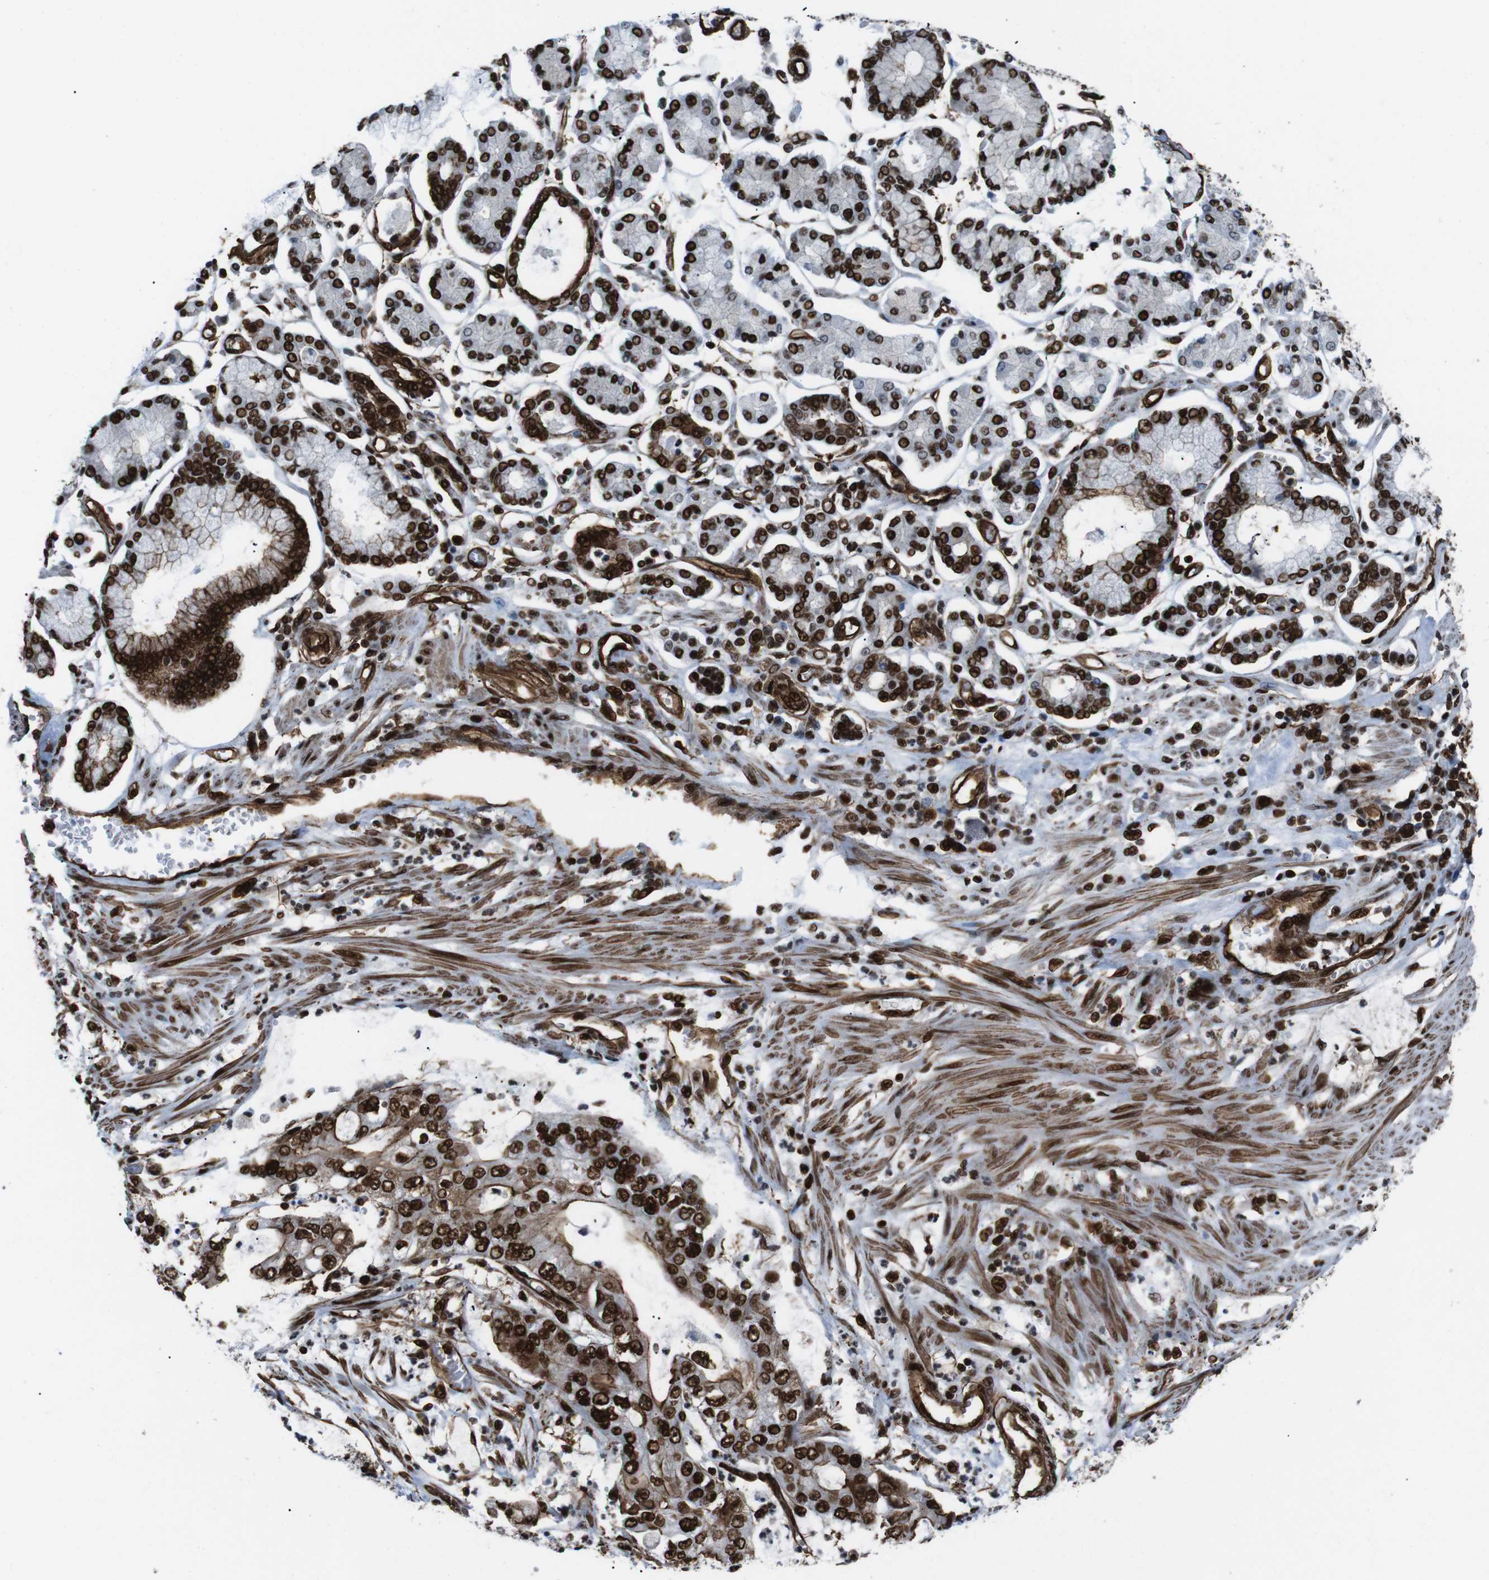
{"staining": {"intensity": "strong", "quantity": ">75%", "location": "nuclear"}, "tissue": "stomach cancer", "cell_type": "Tumor cells", "image_type": "cancer", "snomed": [{"axis": "morphology", "description": "Adenocarcinoma, NOS"}, {"axis": "topography", "description": "Stomach"}], "caption": "Protein analysis of stomach adenocarcinoma tissue exhibits strong nuclear expression in about >75% of tumor cells. Nuclei are stained in blue.", "gene": "HNRNPU", "patient": {"sex": "male", "age": 76}}